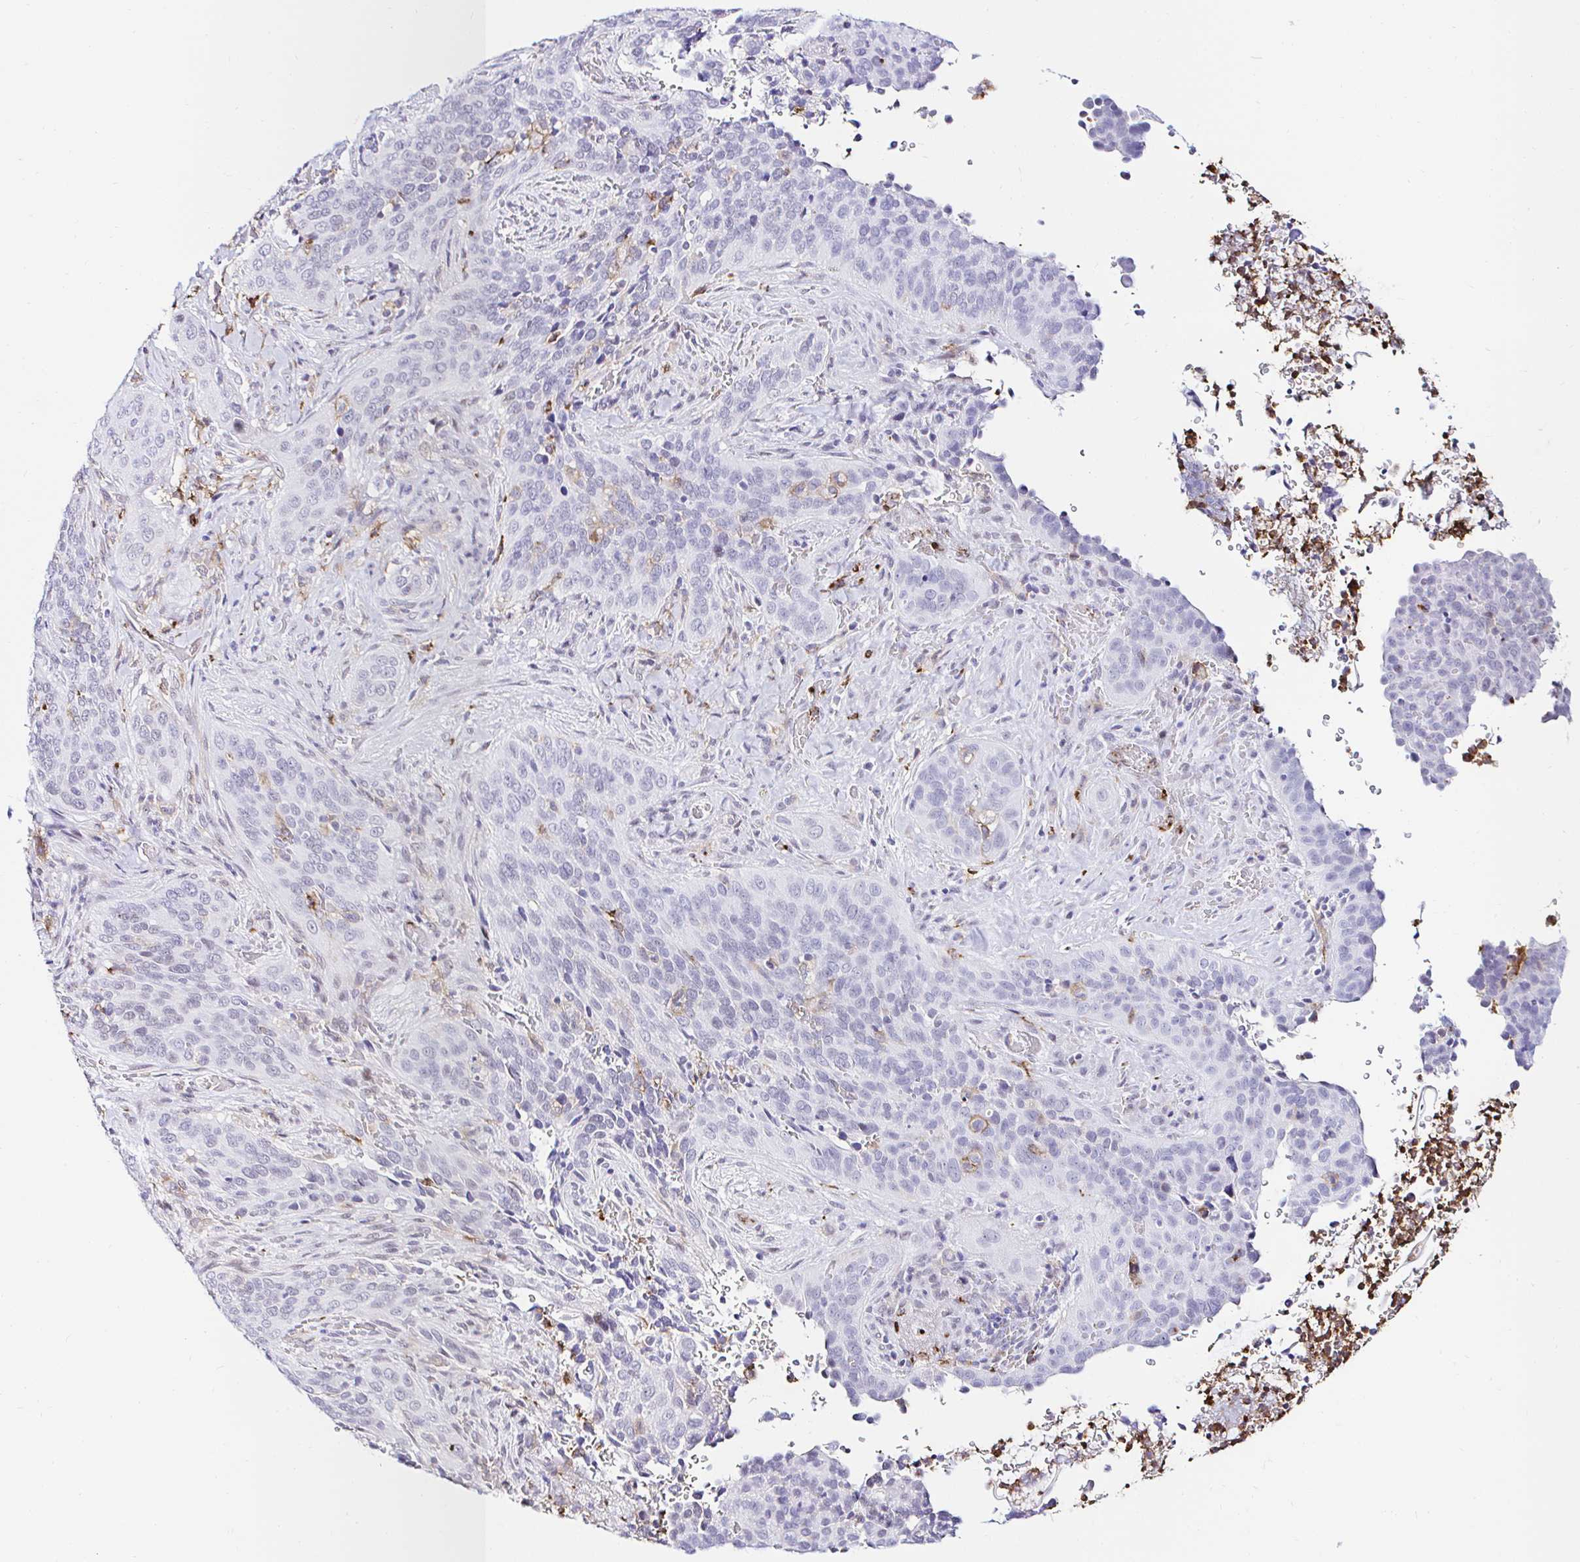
{"staining": {"intensity": "negative", "quantity": "none", "location": "none"}, "tissue": "cervical cancer", "cell_type": "Tumor cells", "image_type": "cancer", "snomed": [{"axis": "morphology", "description": "Squamous cell carcinoma, NOS"}, {"axis": "topography", "description": "Cervix"}], "caption": "Immunohistochemistry (IHC) photomicrograph of neoplastic tissue: cervical cancer stained with DAB demonstrates no significant protein positivity in tumor cells. Brightfield microscopy of immunohistochemistry stained with DAB (brown) and hematoxylin (blue), captured at high magnification.", "gene": "CYBB", "patient": {"sex": "female", "age": 38}}